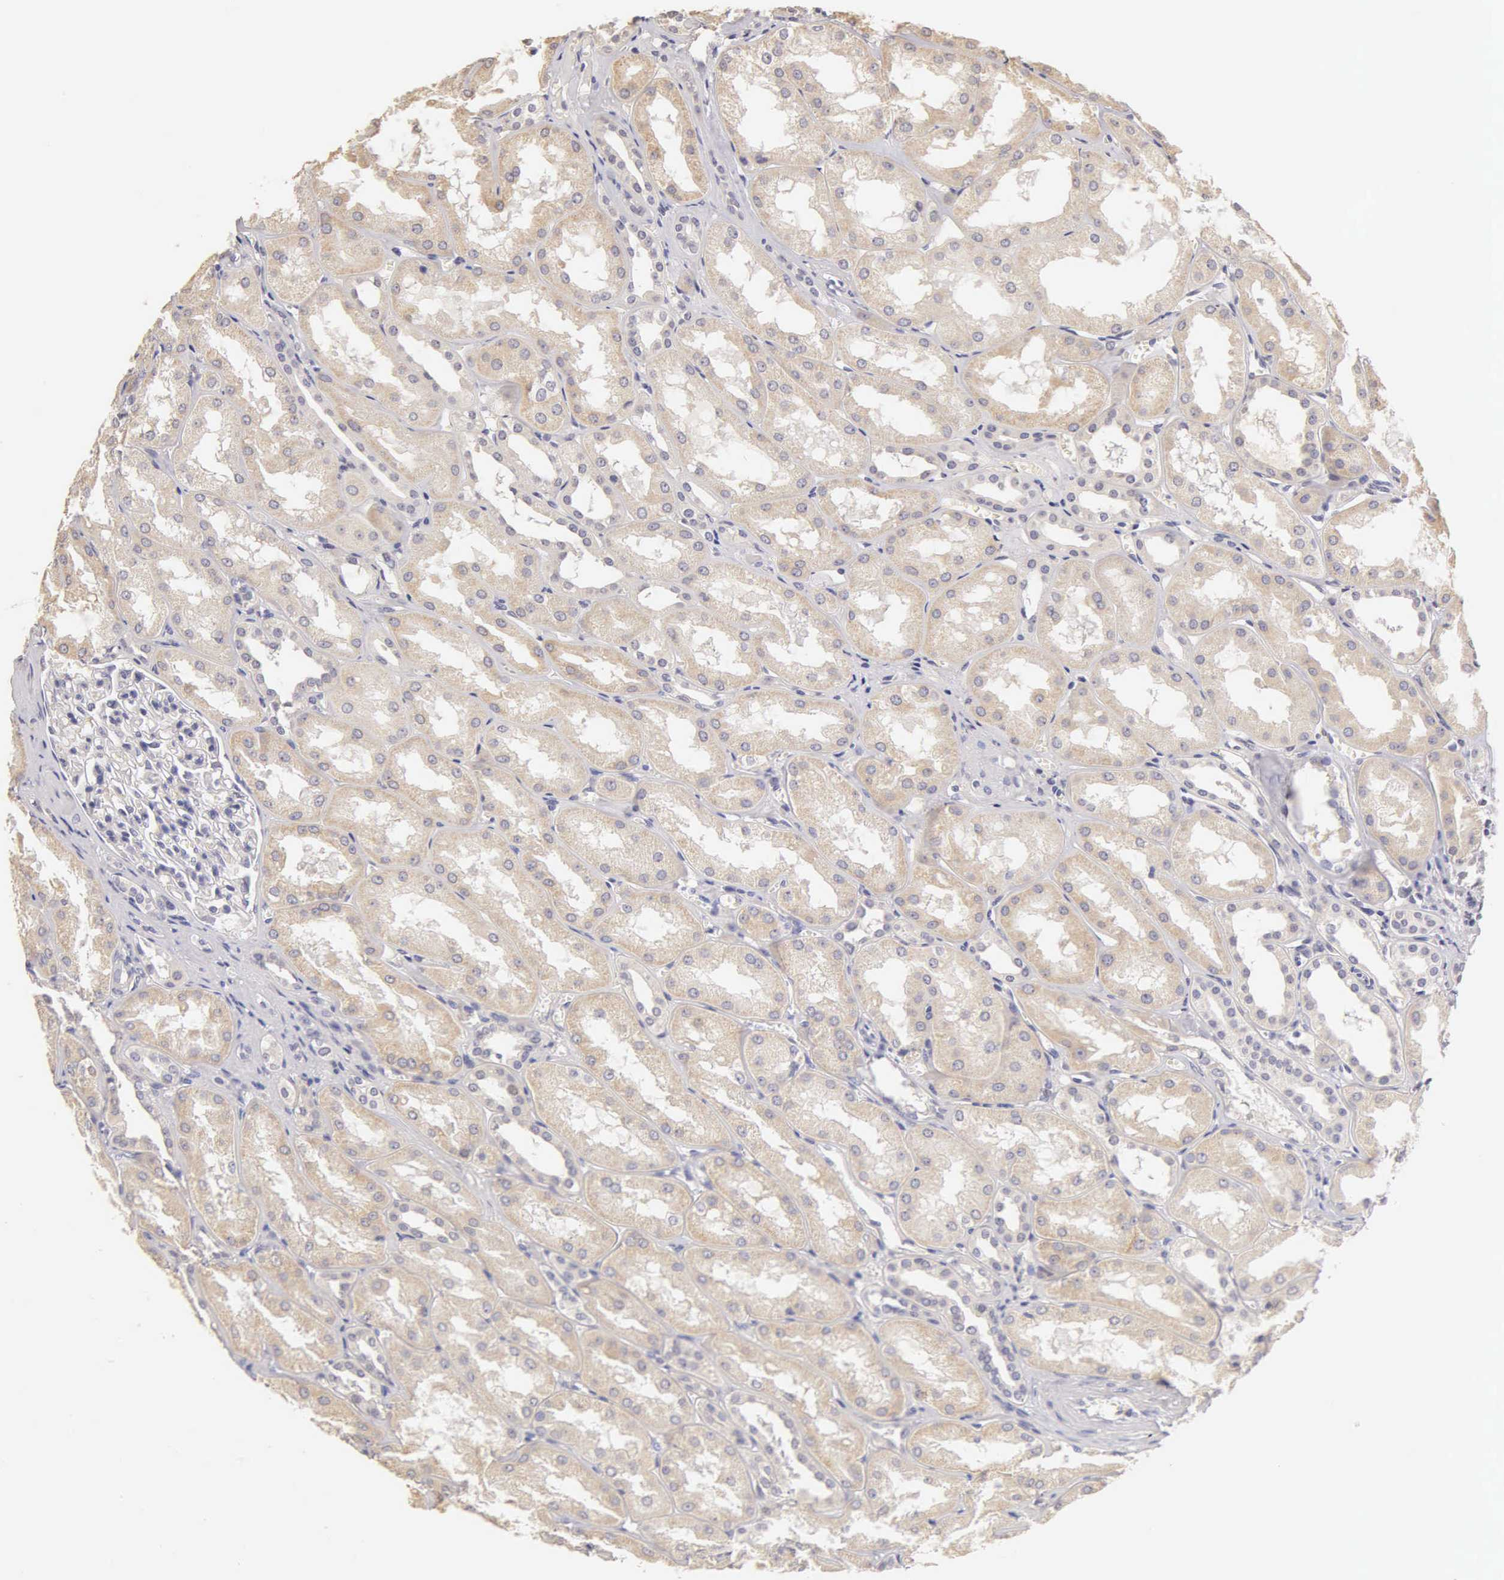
{"staining": {"intensity": "negative", "quantity": "none", "location": "none"}, "tissue": "kidney", "cell_type": "Cells in glomeruli", "image_type": "normal", "snomed": [{"axis": "morphology", "description": "Normal tissue, NOS"}, {"axis": "topography", "description": "Kidney"}], "caption": "Immunohistochemistry image of normal human kidney stained for a protein (brown), which displays no positivity in cells in glomeruli.", "gene": "ESR1", "patient": {"sex": "male", "age": 61}}